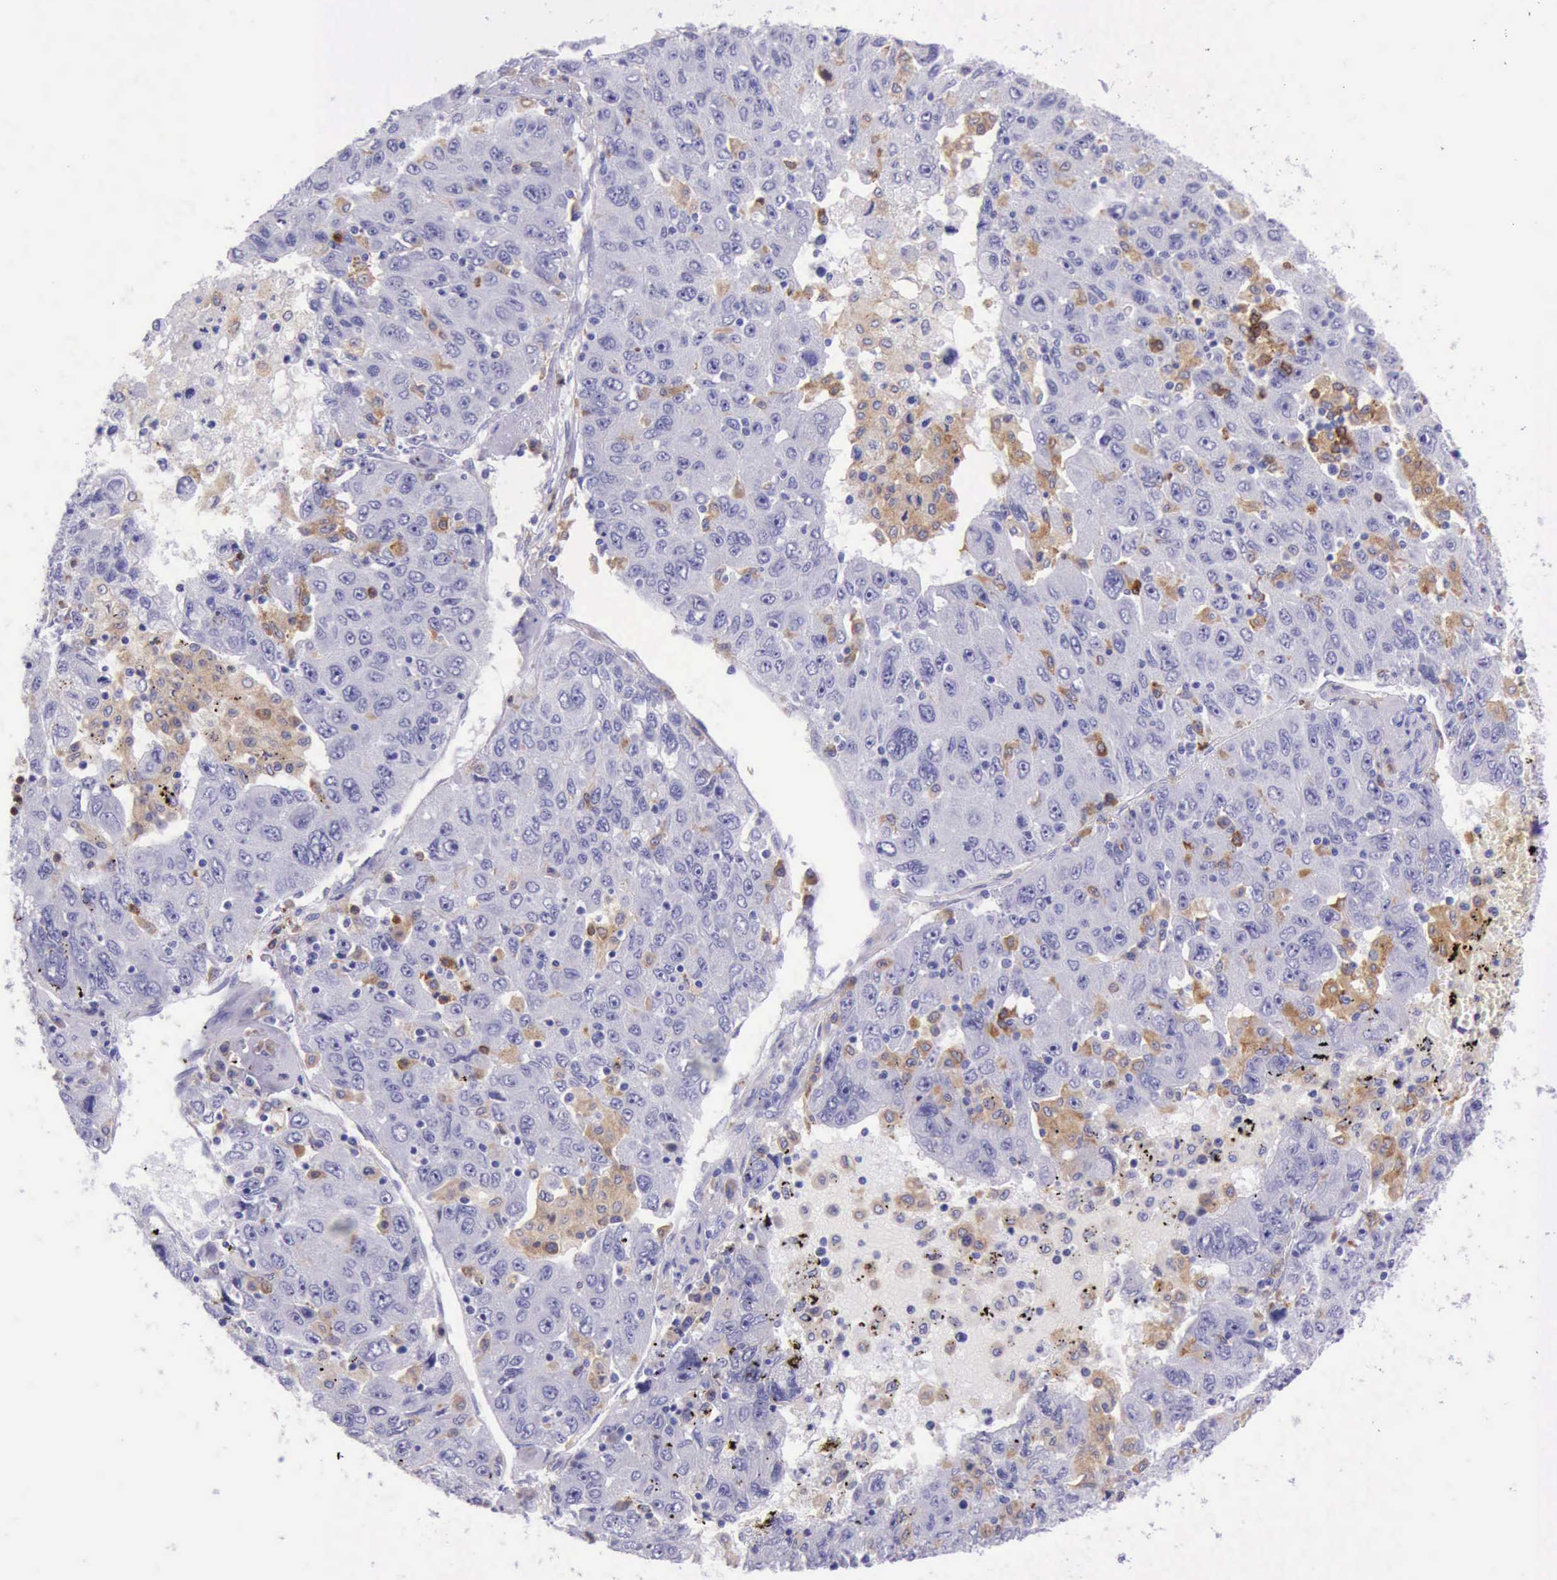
{"staining": {"intensity": "negative", "quantity": "none", "location": "none"}, "tissue": "liver cancer", "cell_type": "Tumor cells", "image_type": "cancer", "snomed": [{"axis": "morphology", "description": "Carcinoma, Hepatocellular, NOS"}, {"axis": "topography", "description": "Liver"}], "caption": "DAB (3,3'-diaminobenzidine) immunohistochemical staining of human hepatocellular carcinoma (liver) demonstrates no significant staining in tumor cells.", "gene": "BTK", "patient": {"sex": "male", "age": 49}}